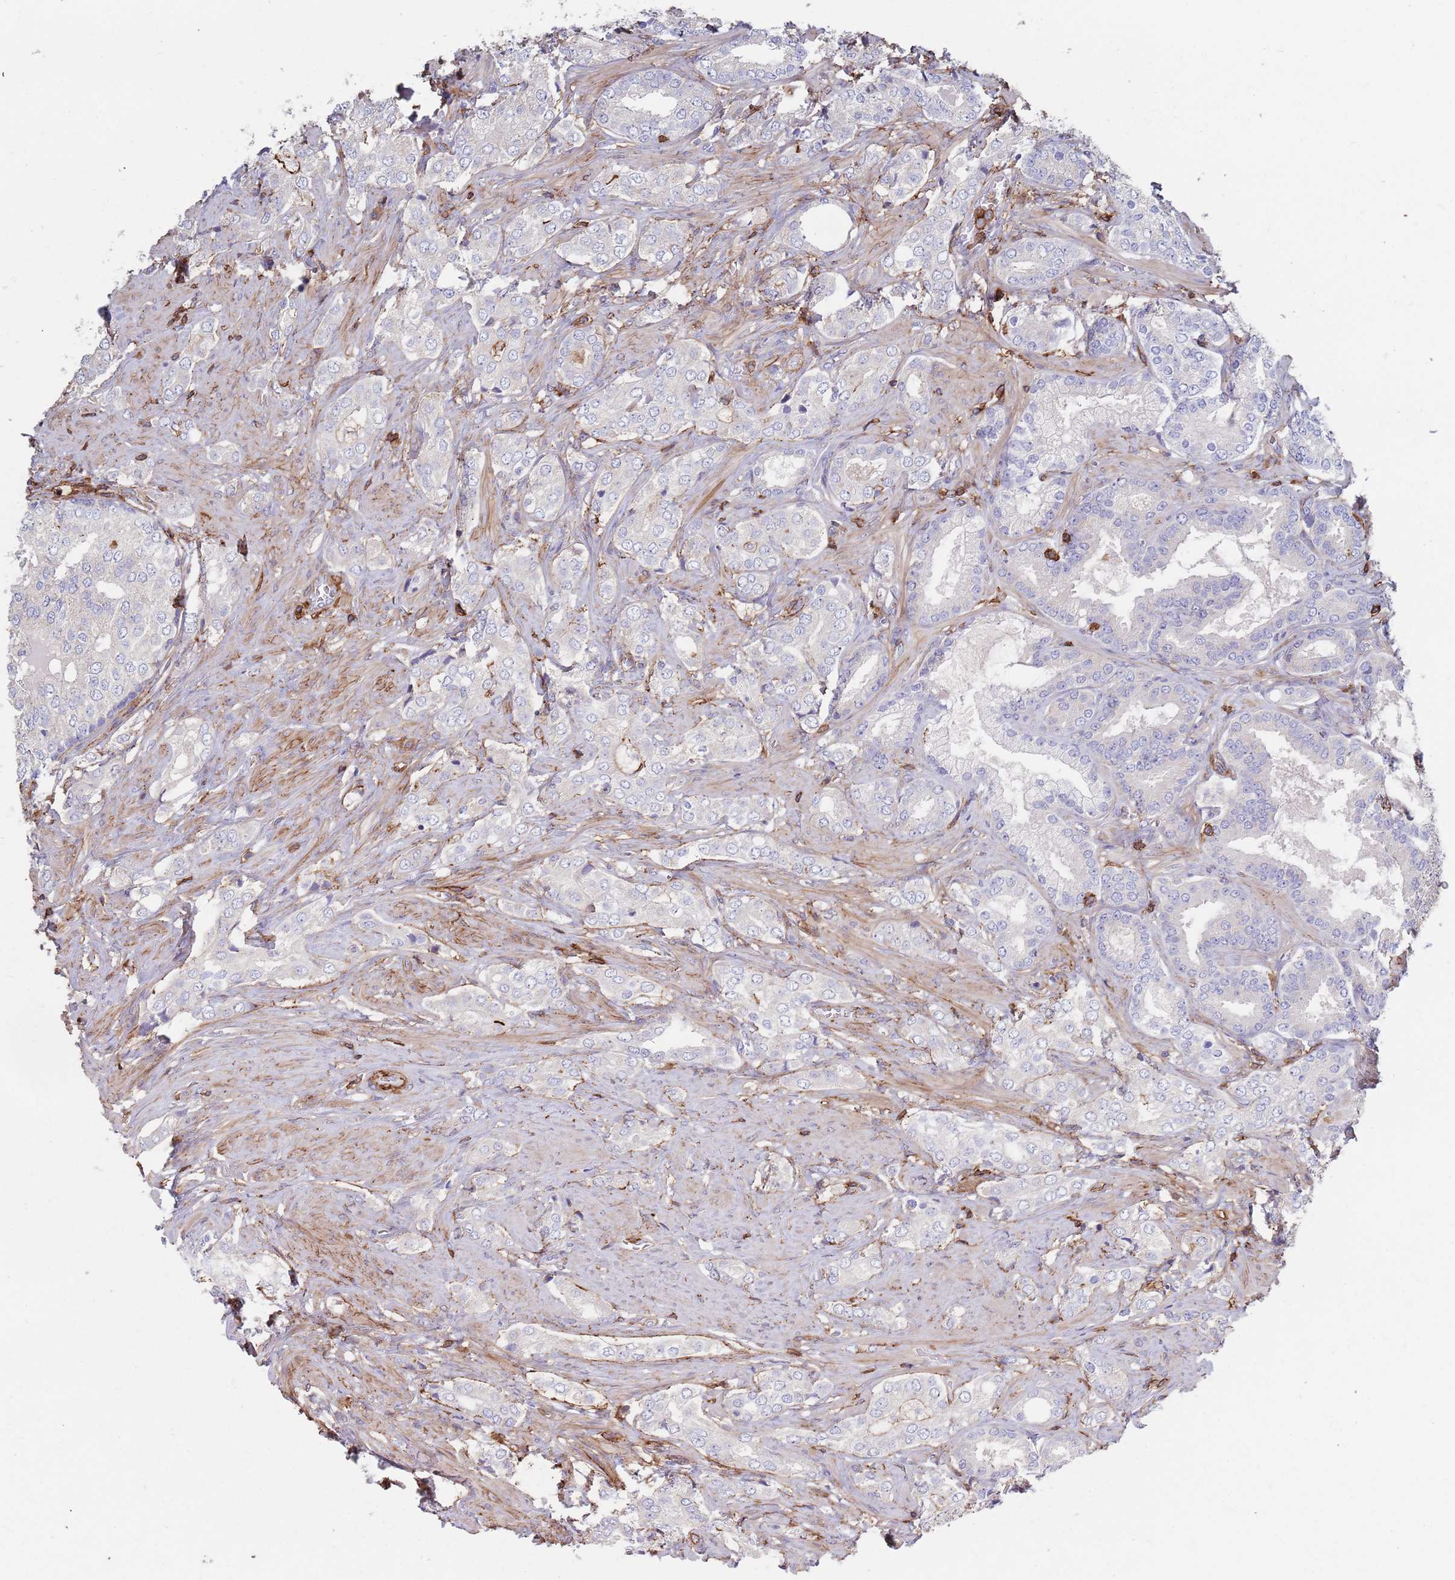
{"staining": {"intensity": "negative", "quantity": "none", "location": "none"}, "tissue": "prostate cancer", "cell_type": "Tumor cells", "image_type": "cancer", "snomed": [{"axis": "morphology", "description": "Adenocarcinoma, High grade"}, {"axis": "topography", "description": "Prostate"}], "caption": "Protein analysis of prostate high-grade adenocarcinoma shows no significant staining in tumor cells.", "gene": "RNF144A", "patient": {"sex": "male", "age": 71}}